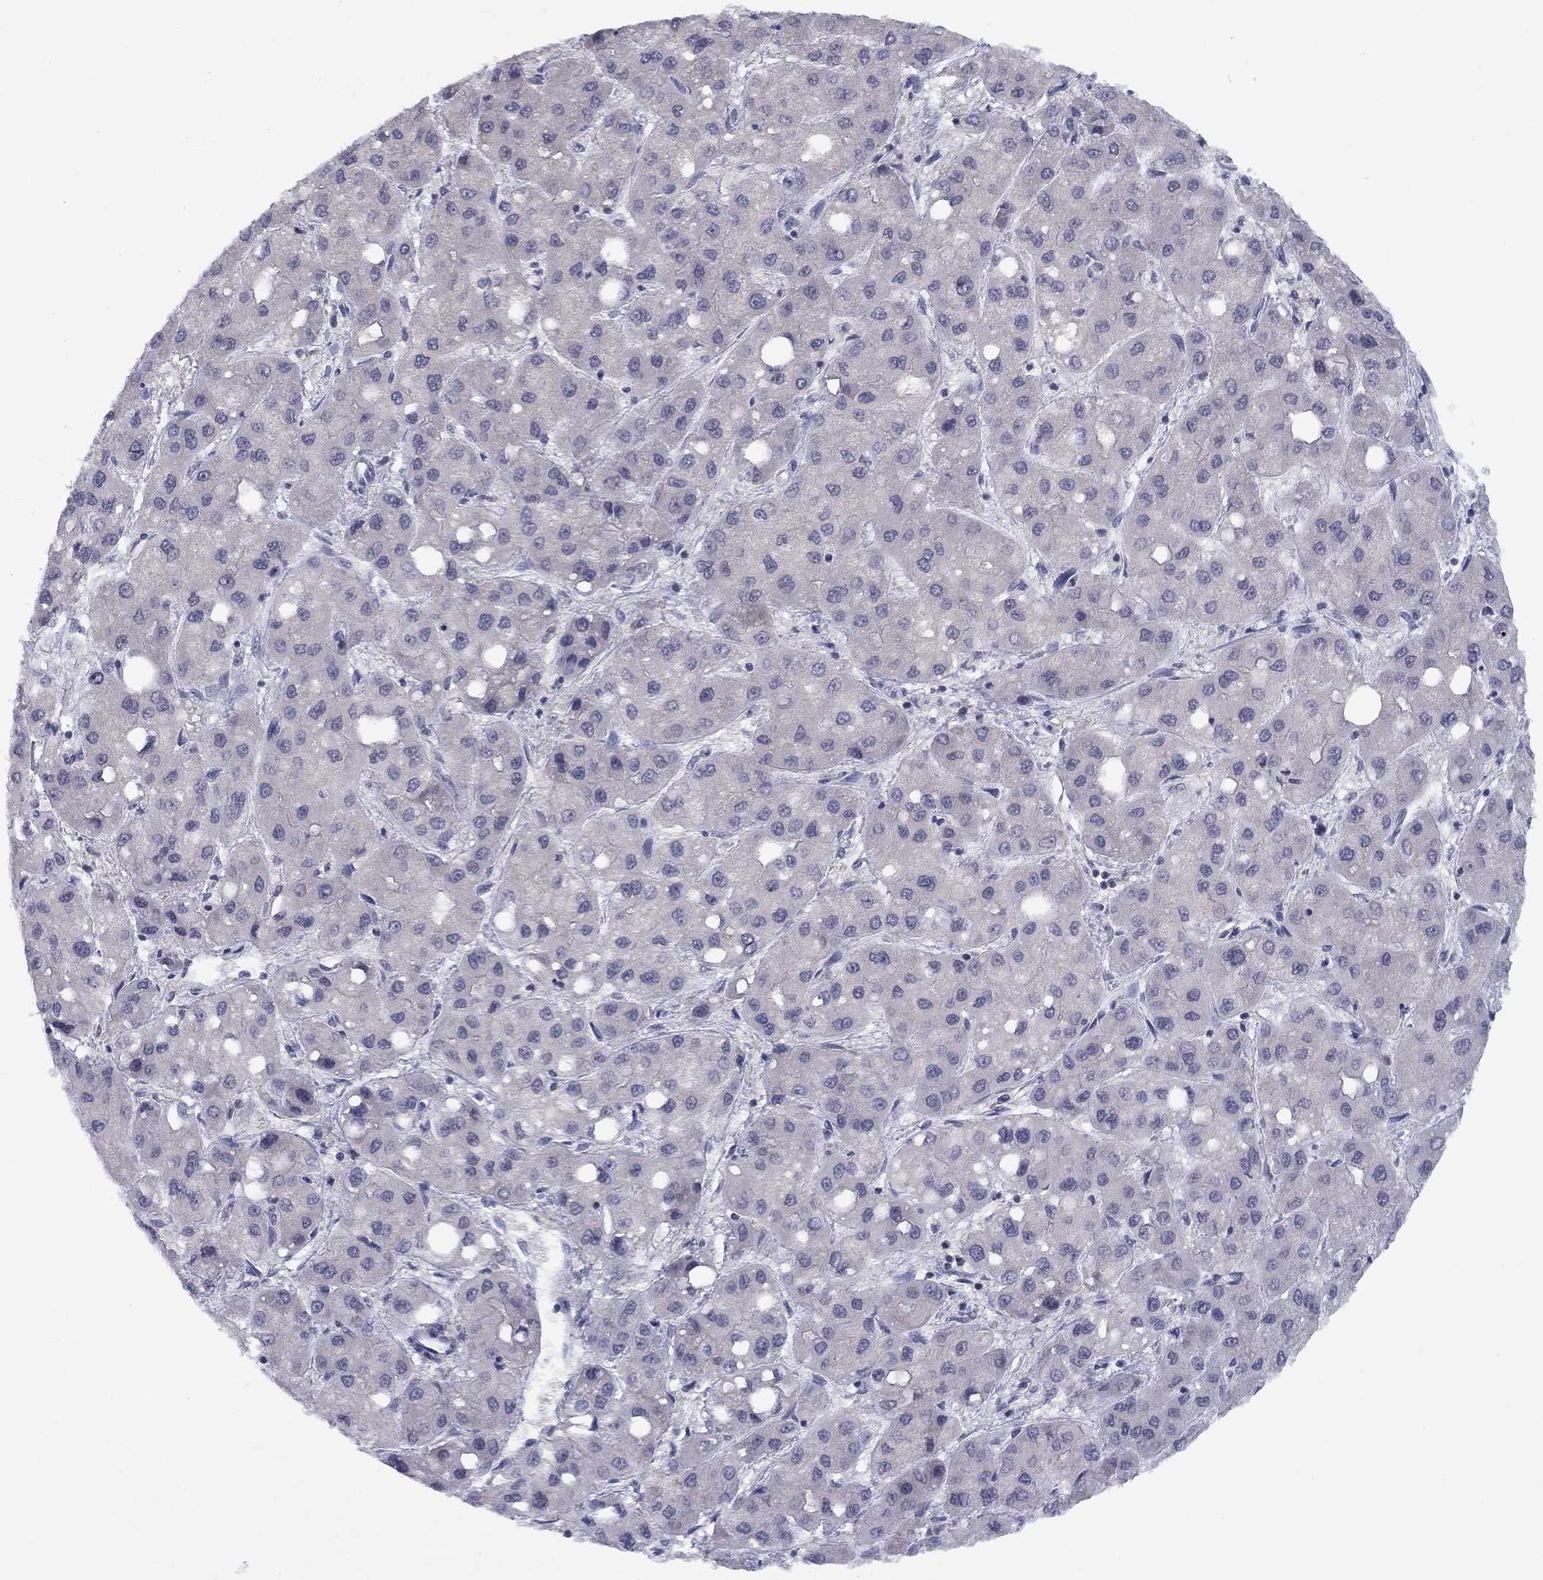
{"staining": {"intensity": "negative", "quantity": "none", "location": "none"}, "tissue": "liver cancer", "cell_type": "Tumor cells", "image_type": "cancer", "snomed": [{"axis": "morphology", "description": "Carcinoma, Hepatocellular, NOS"}, {"axis": "topography", "description": "Liver"}], "caption": "IHC of liver cancer (hepatocellular carcinoma) exhibits no expression in tumor cells.", "gene": "CACNA1A", "patient": {"sex": "male", "age": 73}}